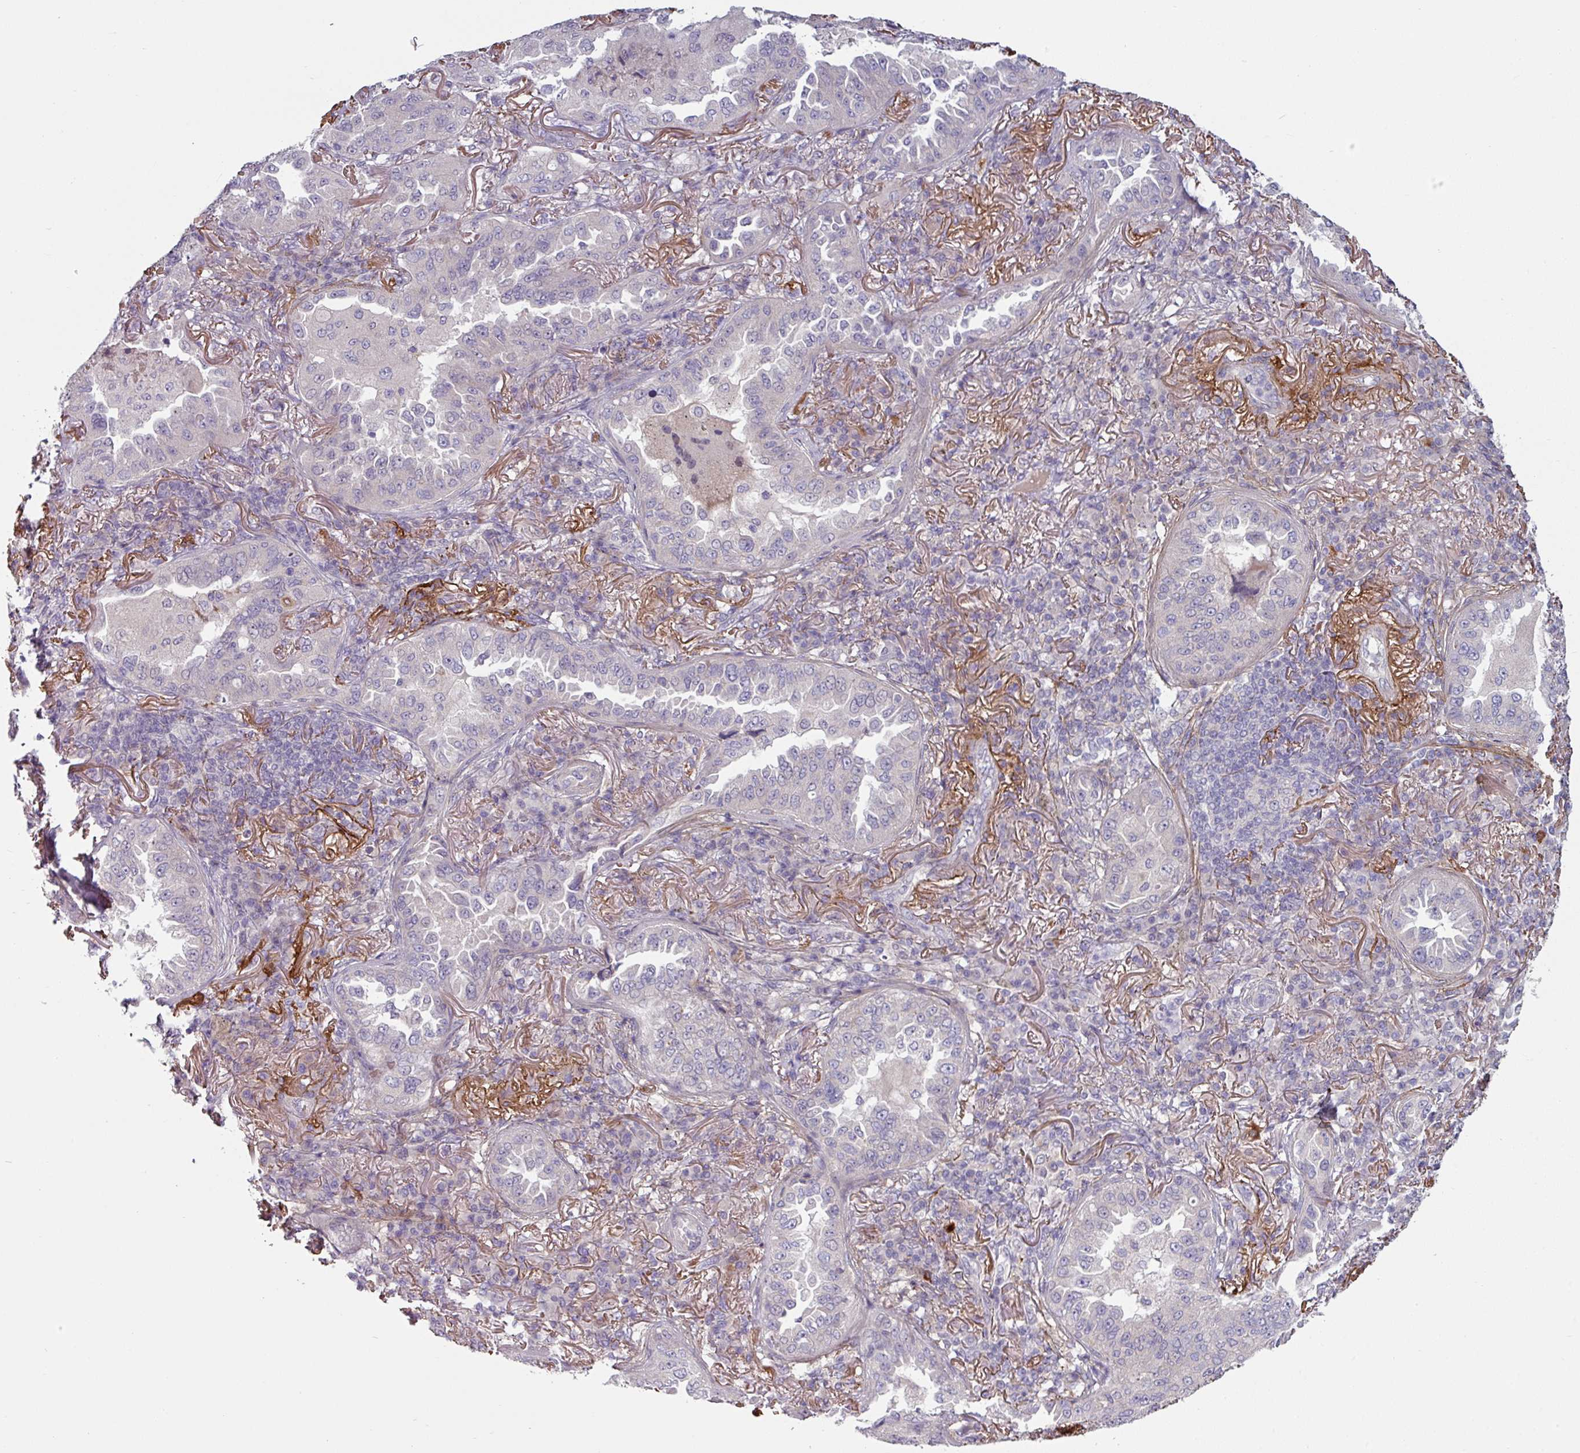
{"staining": {"intensity": "negative", "quantity": "none", "location": "none"}, "tissue": "lung cancer", "cell_type": "Tumor cells", "image_type": "cancer", "snomed": [{"axis": "morphology", "description": "Adenocarcinoma, NOS"}, {"axis": "topography", "description": "Lung"}], "caption": "Lung cancer was stained to show a protein in brown. There is no significant expression in tumor cells.", "gene": "MTMR14", "patient": {"sex": "female", "age": 69}}